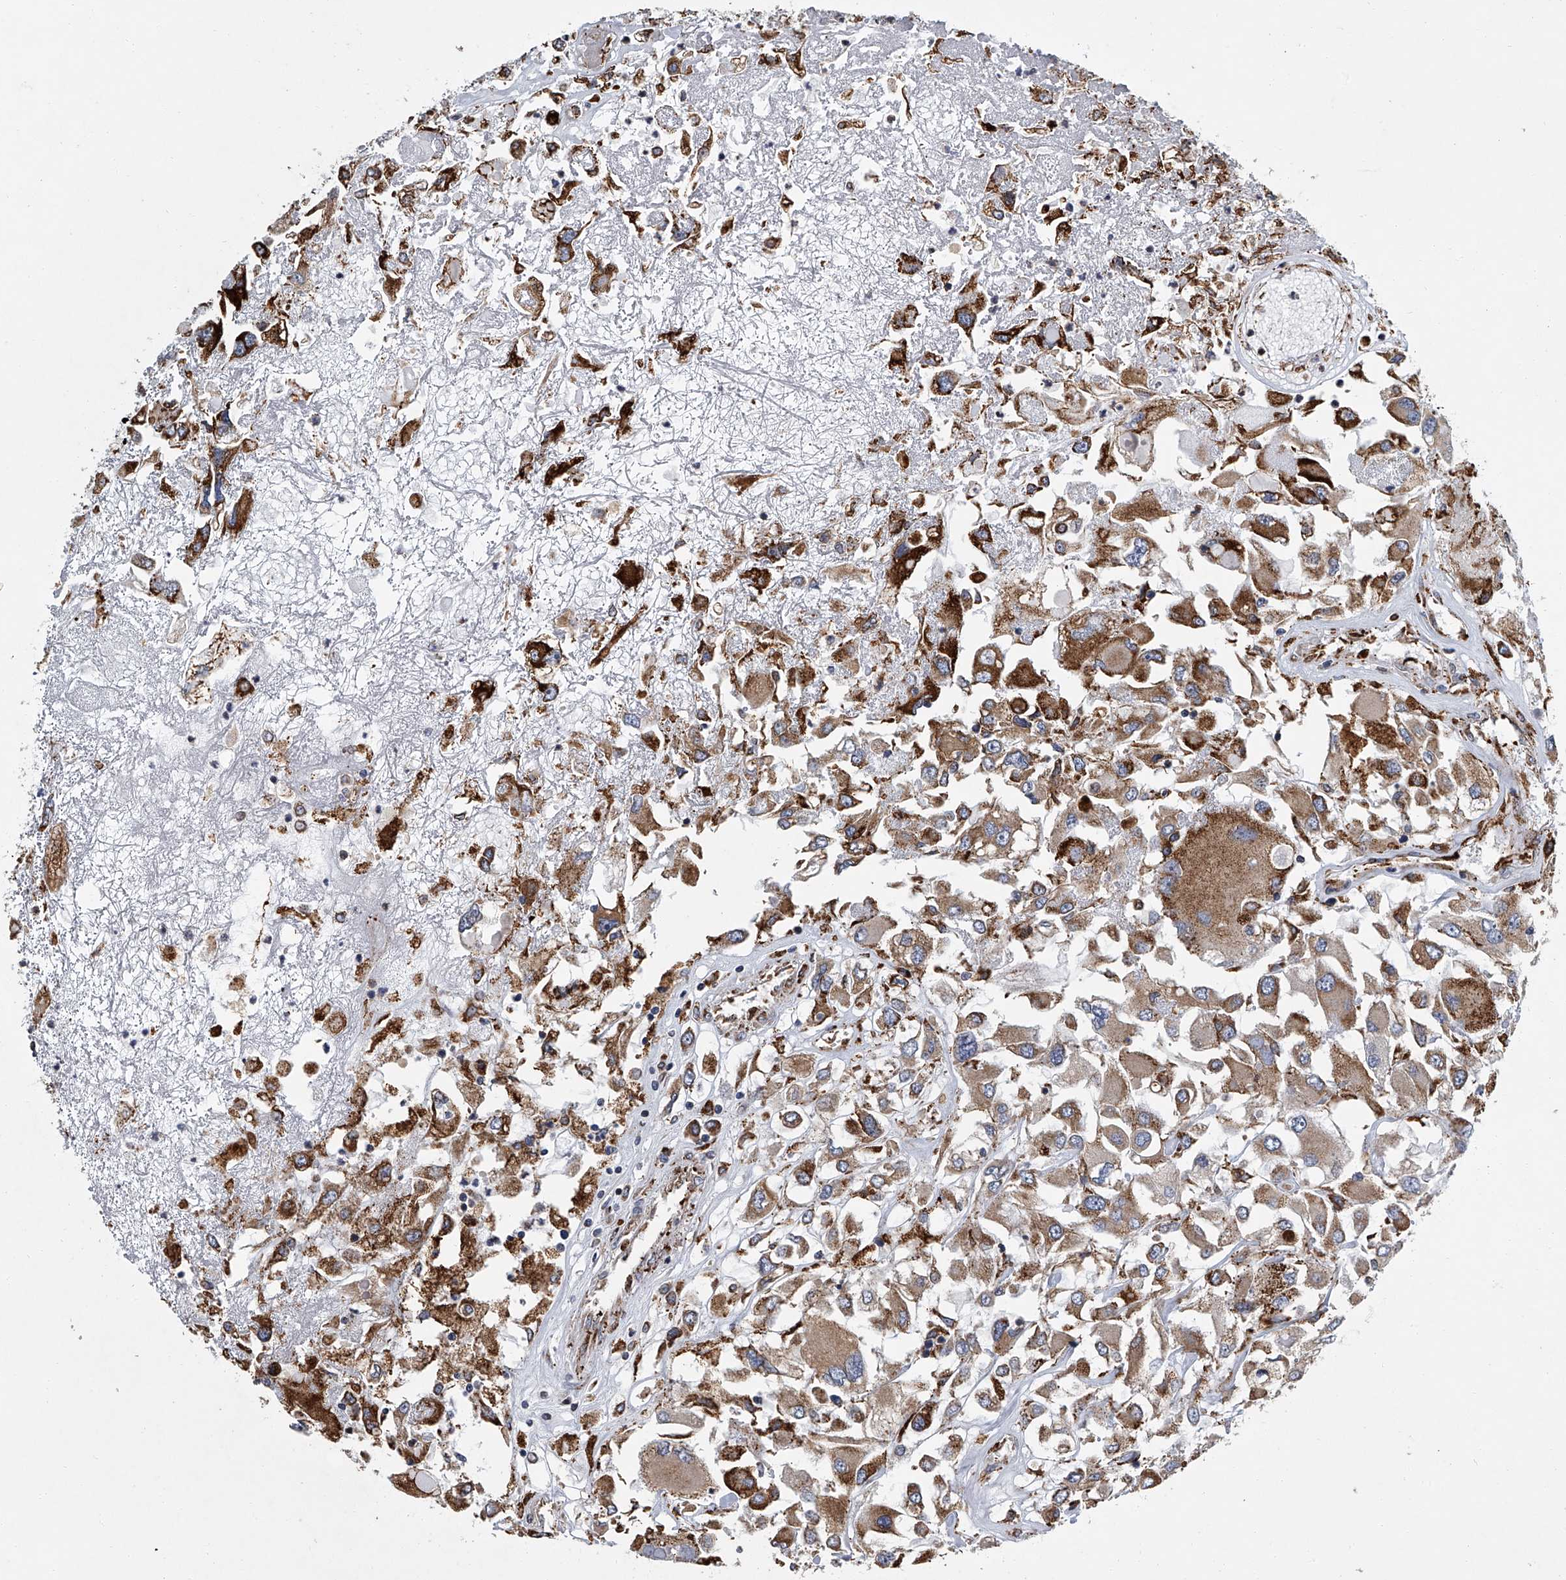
{"staining": {"intensity": "moderate", "quantity": ">75%", "location": "cytoplasmic/membranous"}, "tissue": "renal cancer", "cell_type": "Tumor cells", "image_type": "cancer", "snomed": [{"axis": "morphology", "description": "Adenocarcinoma, NOS"}, {"axis": "topography", "description": "Kidney"}], "caption": "A high-resolution image shows immunohistochemistry staining of adenocarcinoma (renal), which demonstrates moderate cytoplasmic/membranous positivity in about >75% of tumor cells. The staining is performed using DAB (3,3'-diaminobenzidine) brown chromogen to label protein expression. The nuclei are counter-stained blue using hematoxylin.", "gene": "TMEM63C", "patient": {"sex": "female", "age": 52}}